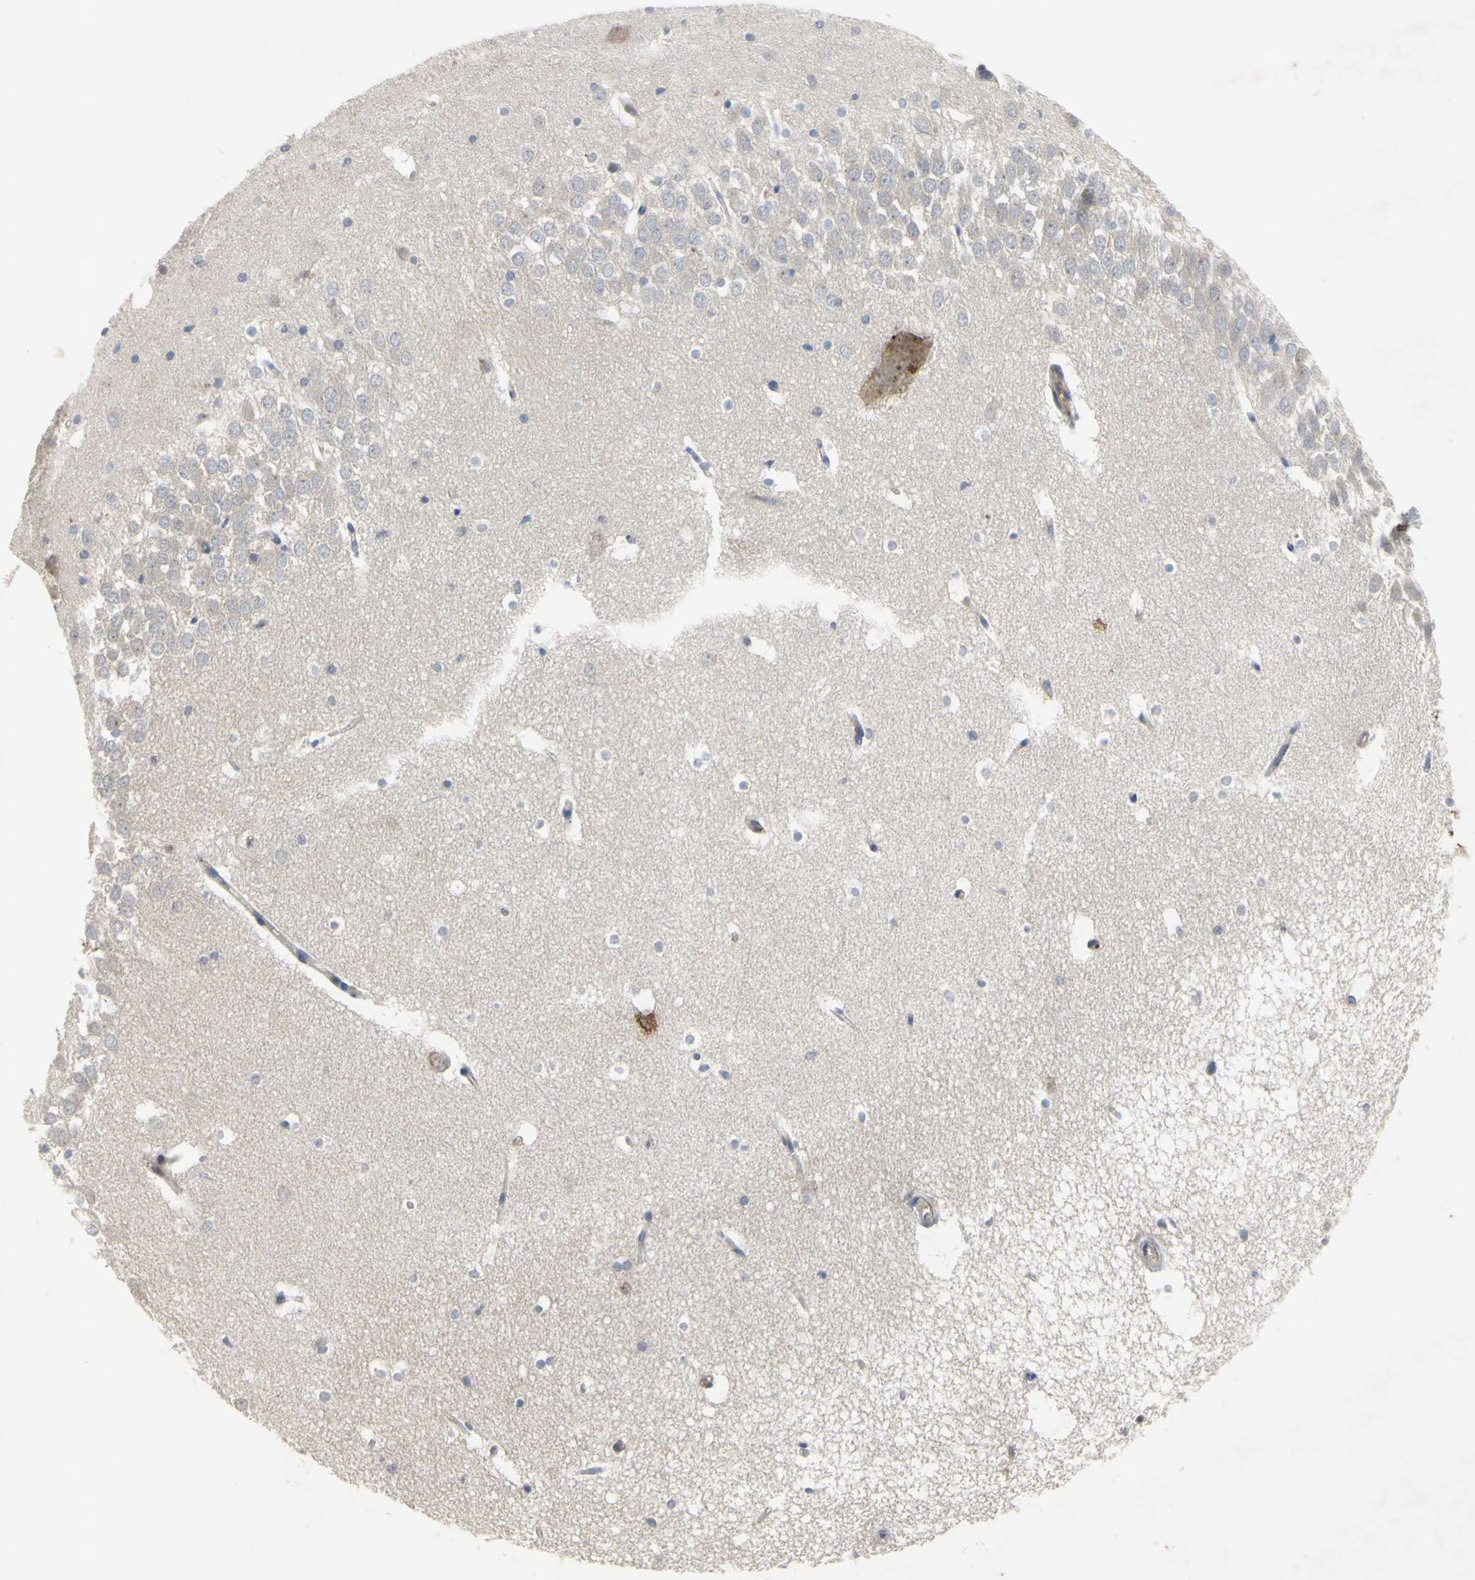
{"staining": {"intensity": "weak", "quantity": "<25%", "location": "cytoplasmic/membranous"}, "tissue": "hippocampus", "cell_type": "Glial cells", "image_type": "normal", "snomed": [{"axis": "morphology", "description": "Normal tissue, NOS"}, {"axis": "topography", "description": "Hippocampus"}], "caption": "This image is of unremarkable hippocampus stained with immunohistochemistry (IHC) to label a protein in brown with the nuclei are counter-stained blue. There is no staining in glial cells.", "gene": "XIAP", "patient": {"sex": "male", "age": 45}}